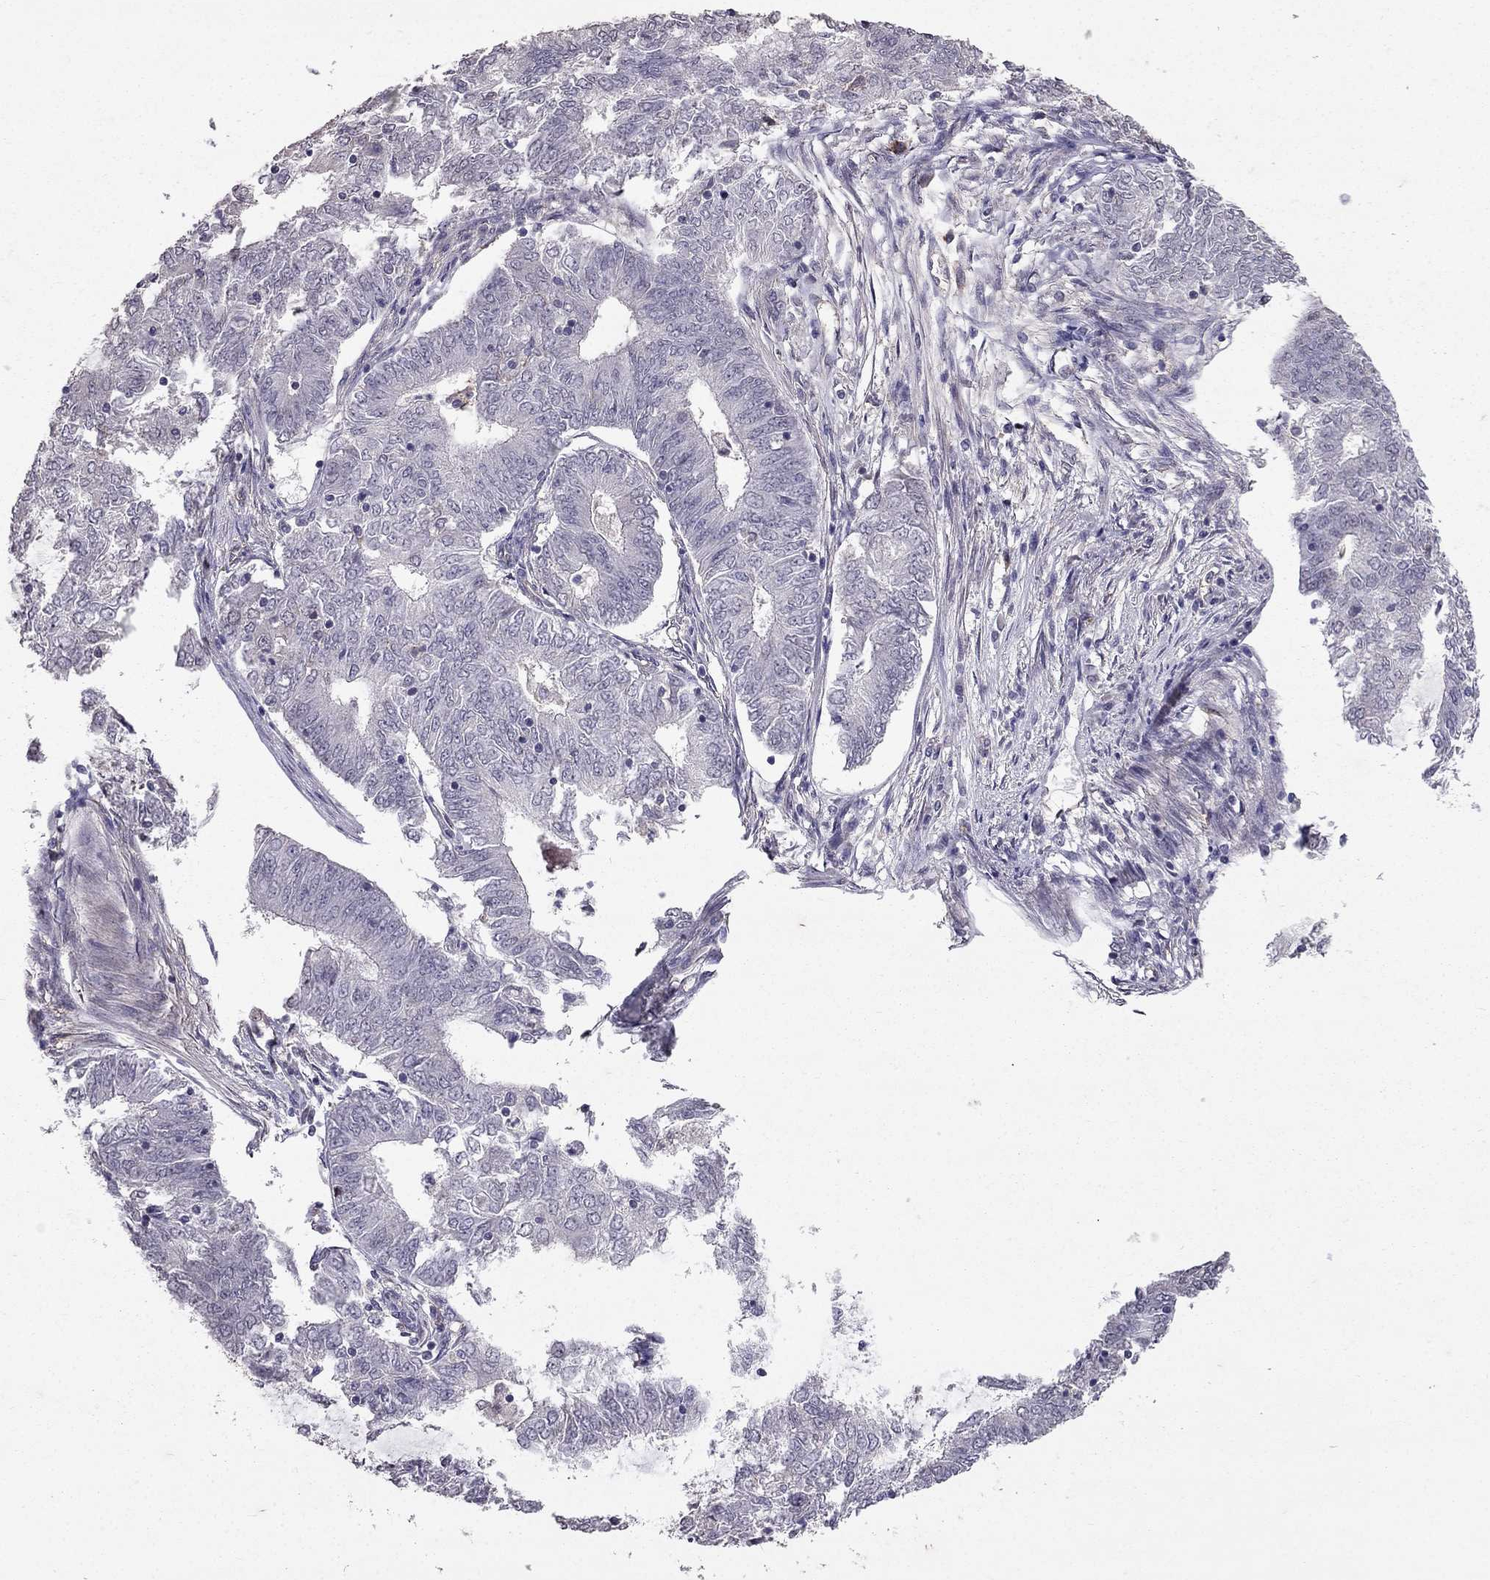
{"staining": {"intensity": "negative", "quantity": "none", "location": "none"}, "tissue": "endometrial cancer", "cell_type": "Tumor cells", "image_type": "cancer", "snomed": [{"axis": "morphology", "description": "Adenocarcinoma, NOS"}, {"axis": "topography", "description": "Endometrium"}], "caption": "There is no significant staining in tumor cells of endometrial cancer. (DAB immunohistochemistry visualized using brightfield microscopy, high magnification).", "gene": "RASIP1", "patient": {"sex": "female", "age": 62}}